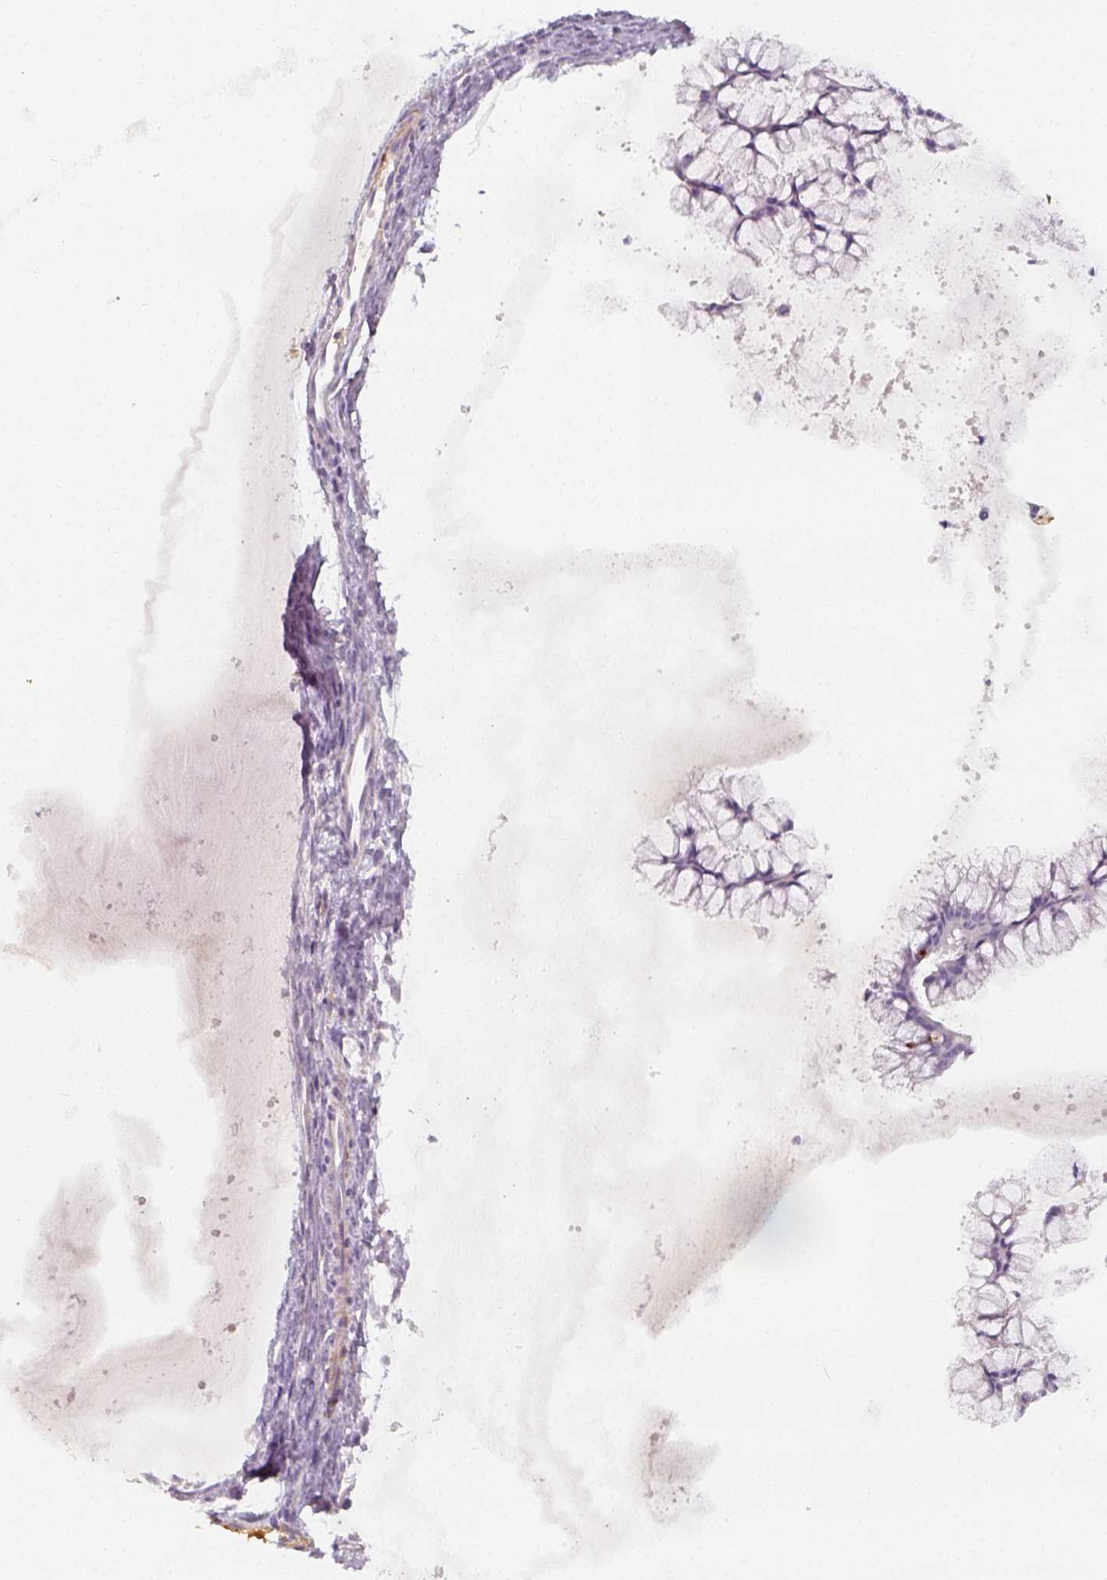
{"staining": {"intensity": "negative", "quantity": "none", "location": "none"}, "tissue": "ovarian cancer", "cell_type": "Tumor cells", "image_type": "cancer", "snomed": [{"axis": "morphology", "description": "Cystadenocarcinoma, mucinous, NOS"}, {"axis": "topography", "description": "Ovary"}], "caption": "Tumor cells show no significant positivity in ovarian cancer (mucinous cystadenocarcinoma). The staining is performed using DAB (3,3'-diaminobenzidine) brown chromogen with nuclei counter-stained in using hematoxylin.", "gene": "PTPRJ", "patient": {"sex": "female", "age": 41}}